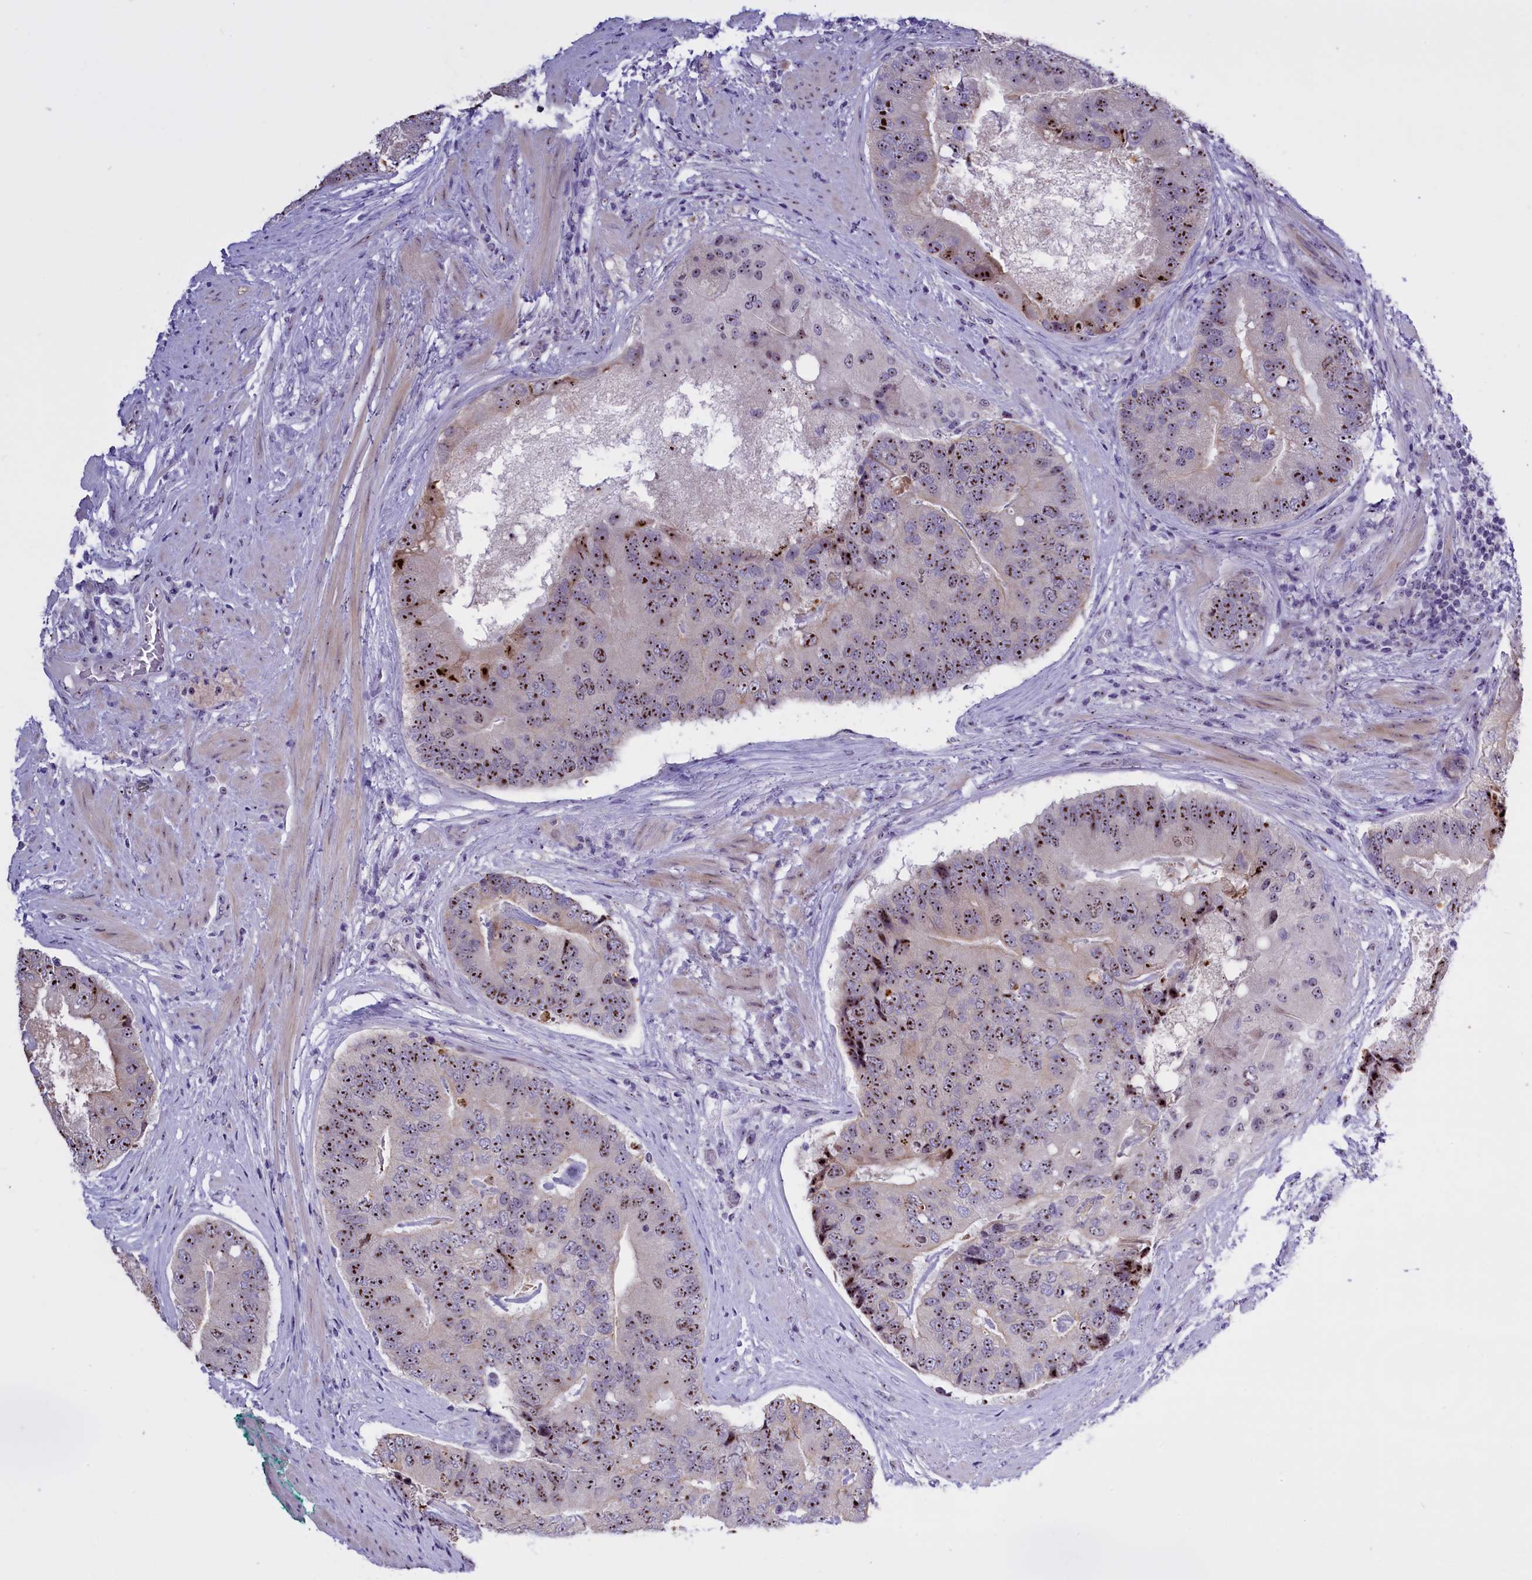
{"staining": {"intensity": "moderate", "quantity": ">75%", "location": "nuclear"}, "tissue": "prostate cancer", "cell_type": "Tumor cells", "image_type": "cancer", "snomed": [{"axis": "morphology", "description": "Adenocarcinoma, High grade"}, {"axis": "topography", "description": "Prostate"}], "caption": "A brown stain shows moderate nuclear positivity of a protein in human prostate cancer tumor cells.", "gene": "TBL3", "patient": {"sex": "male", "age": 70}}